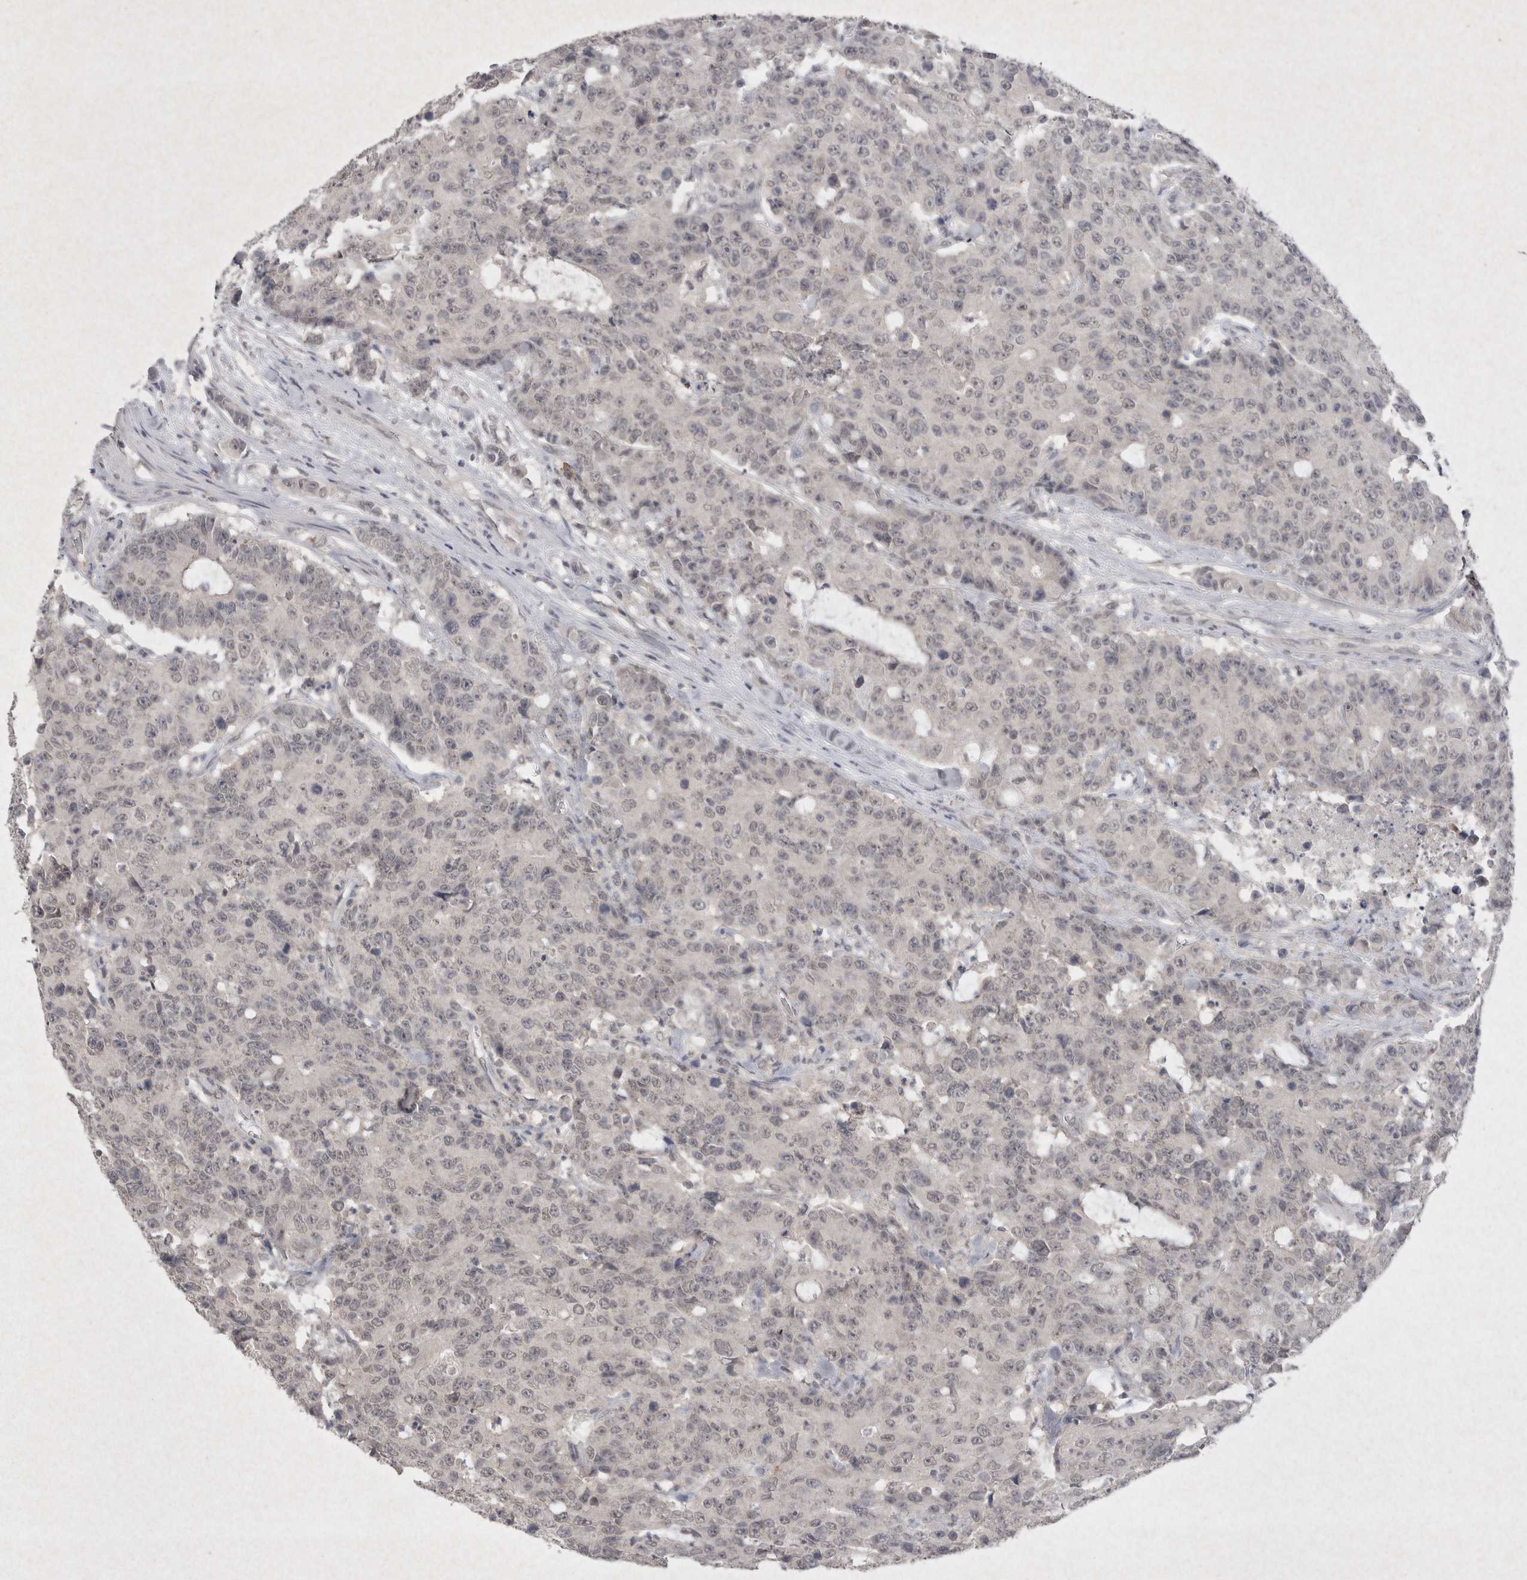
{"staining": {"intensity": "negative", "quantity": "none", "location": "none"}, "tissue": "colorectal cancer", "cell_type": "Tumor cells", "image_type": "cancer", "snomed": [{"axis": "morphology", "description": "Adenocarcinoma, NOS"}, {"axis": "topography", "description": "Colon"}], "caption": "Colorectal cancer stained for a protein using immunohistochemistry (IHC) exhibits no expression tumor cells.", "gene": "LYVE1", "patient": {"sex": "female", "age": 86}}